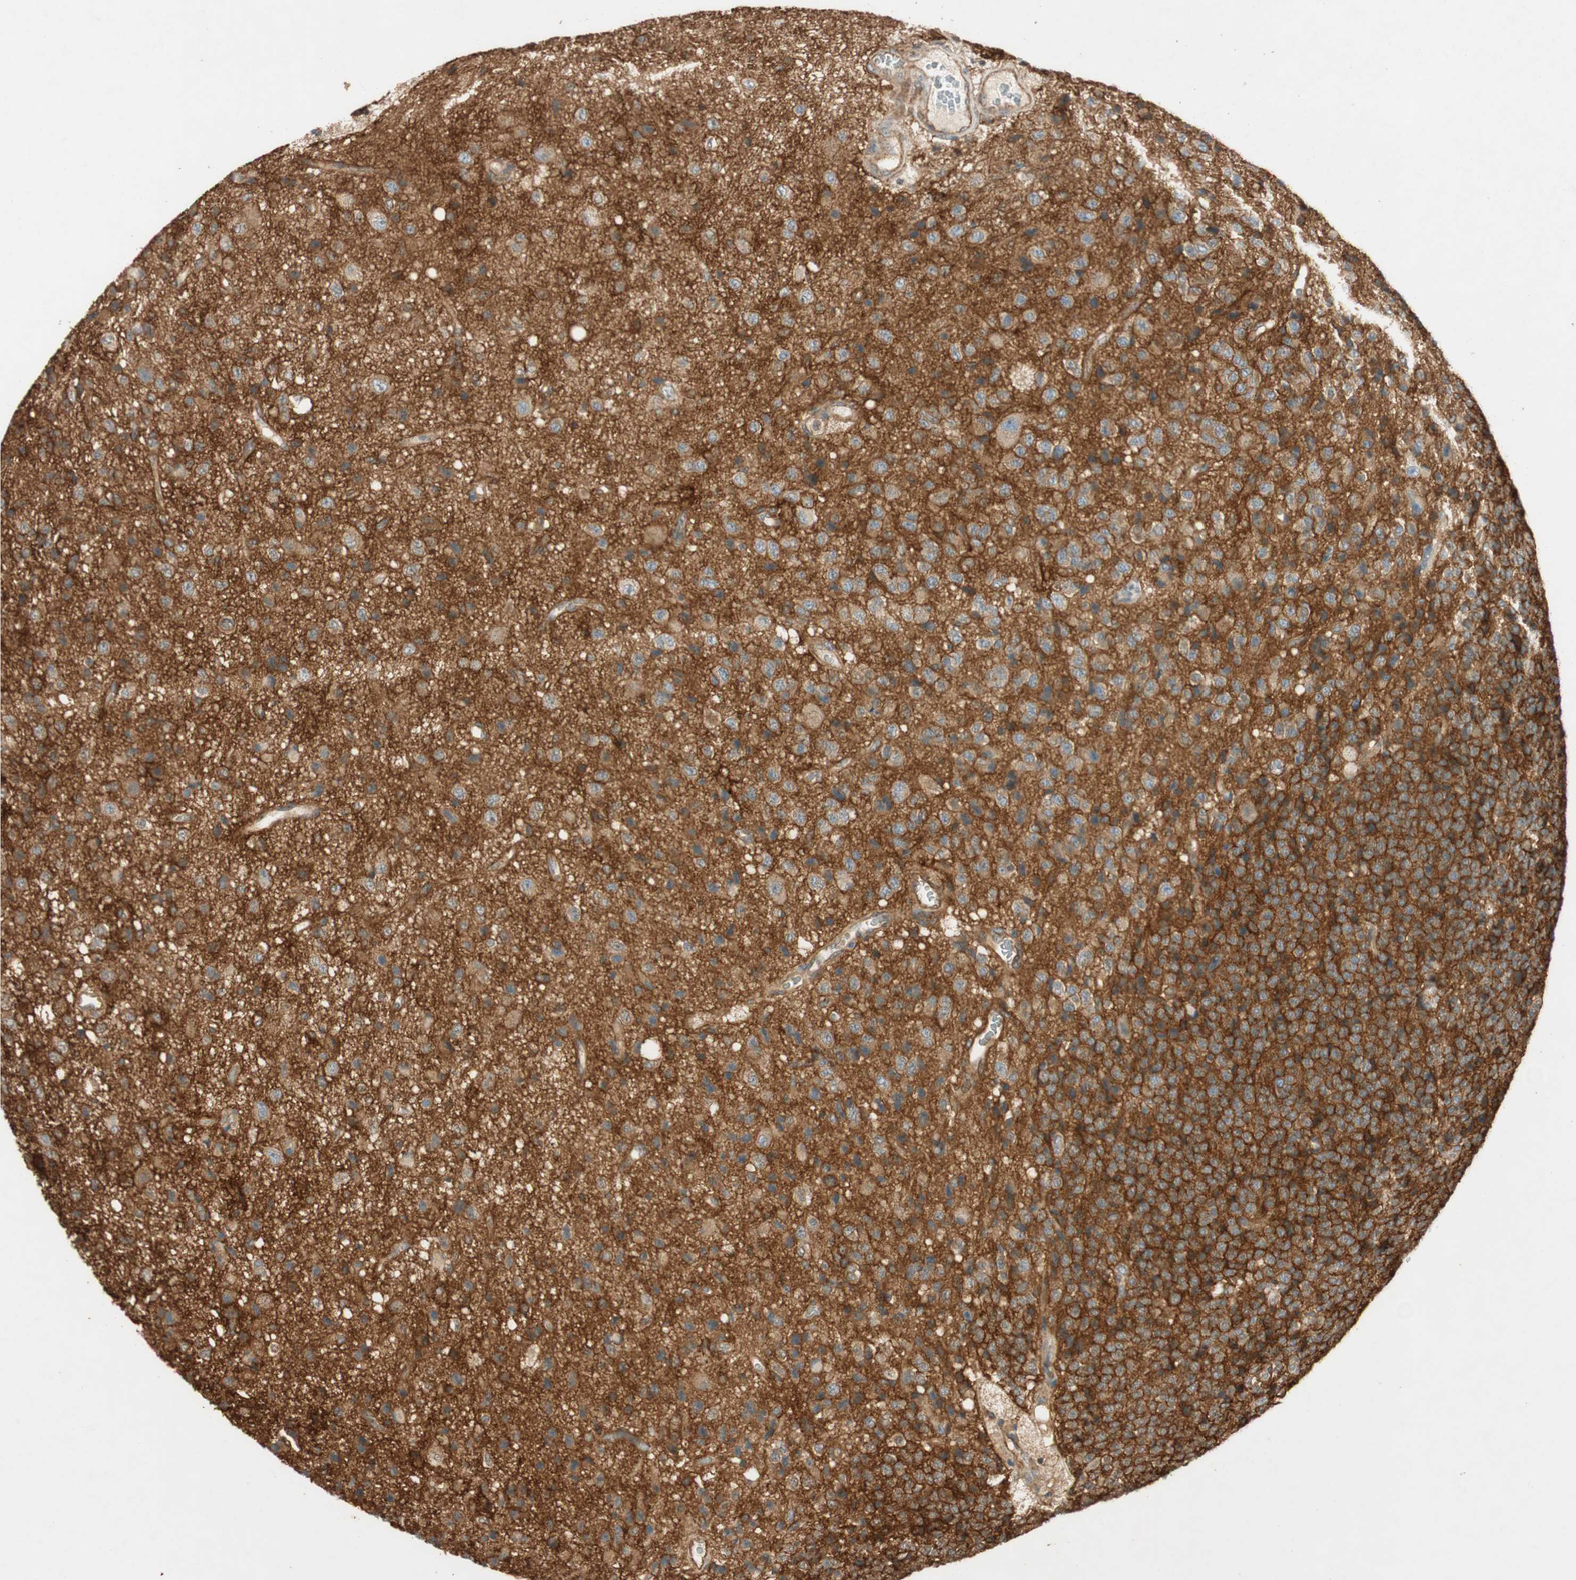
{"staining": {"intensity": "moderate", "quantity": ">75%", "location": "cytoplasmic/membranous"}, "tissue": "glioma", "cell_type": "Tumor cells", "image_type": "cancer", "snomed": [{"axis": "morphology", "description": "Glioma, malignant, High grade"}, {"axis": "topography", "description": "pancreas cauda"}], "caption": "Immunohistochemistry image of neoplastic tissue: malignant glioma (high-grade) stained using immunohistochemistry (IHC) demonstrates medium levels of moderate protein expression localized specifically in the cytoplasmic/membranous of tumor cells, appearing as a cytoplasmic/membranous brown color.", "gene": "BTN3A3", "patient": {"sex": "male", "age": 60}}